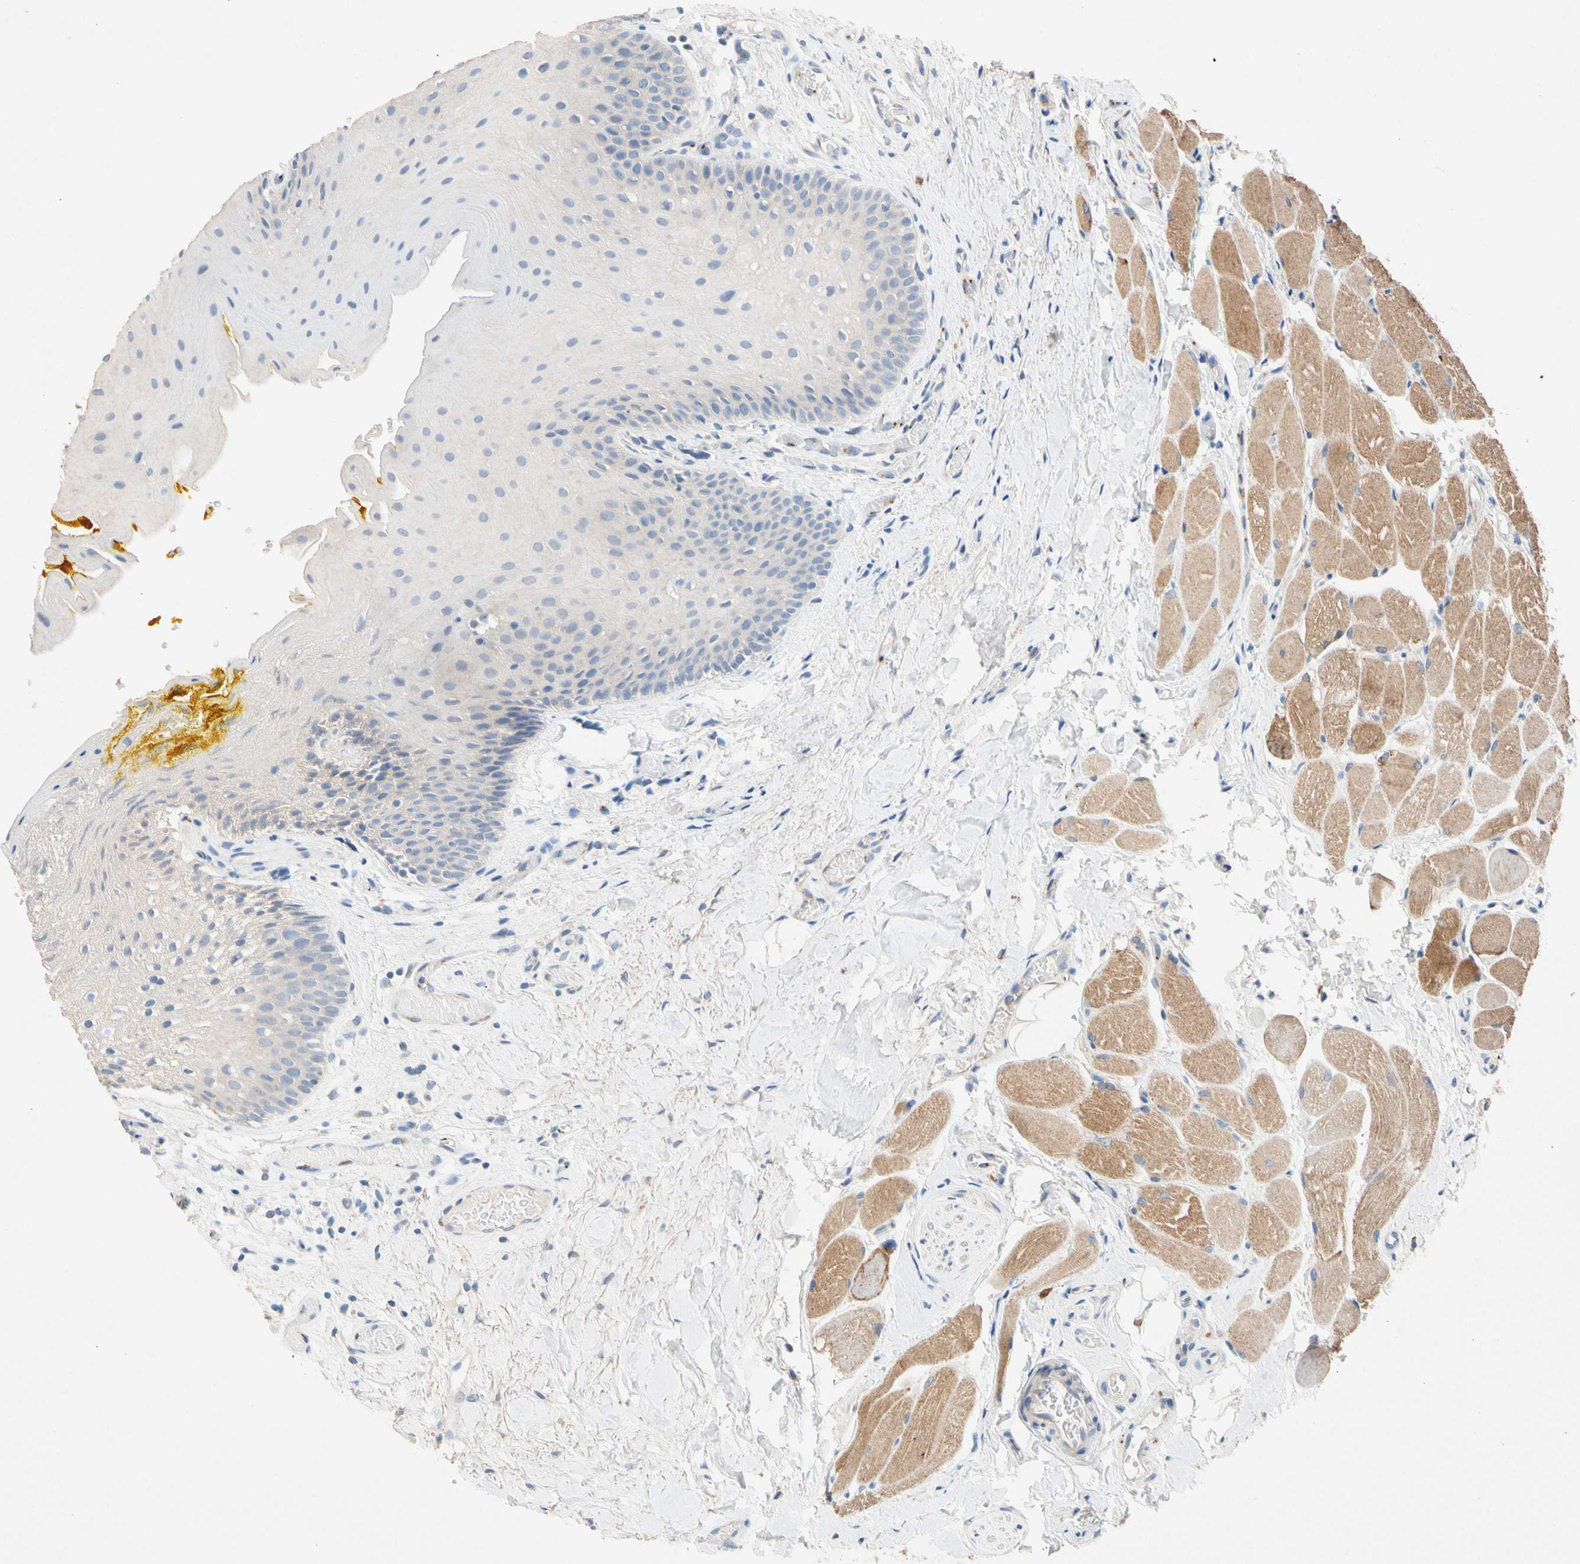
{"staining": {"intensity": "negative", "quantity": "none", "location": "none"}, "tissue": "oral mucosa", "cell_type": "Squamous epithelial cells", "image_type": "normal", "snomed": [{"axis": "morphology", "description": "Normal tissue, NOS"}, {"axis": "topography", "description": "Oral tissue"}], "caption": "High magnification brightfield microscopy of unremarkable oral mucosa stained with DAB (brown) and counterstained with hematoxylin (blue): squamous epithelial cells show no significant expression. (DAB (3,3'-diaminobenzidine) immunohistochemistry, high magnification).", "gene": "GASK1B", "patient": {"sex": "male", "age": 54}}